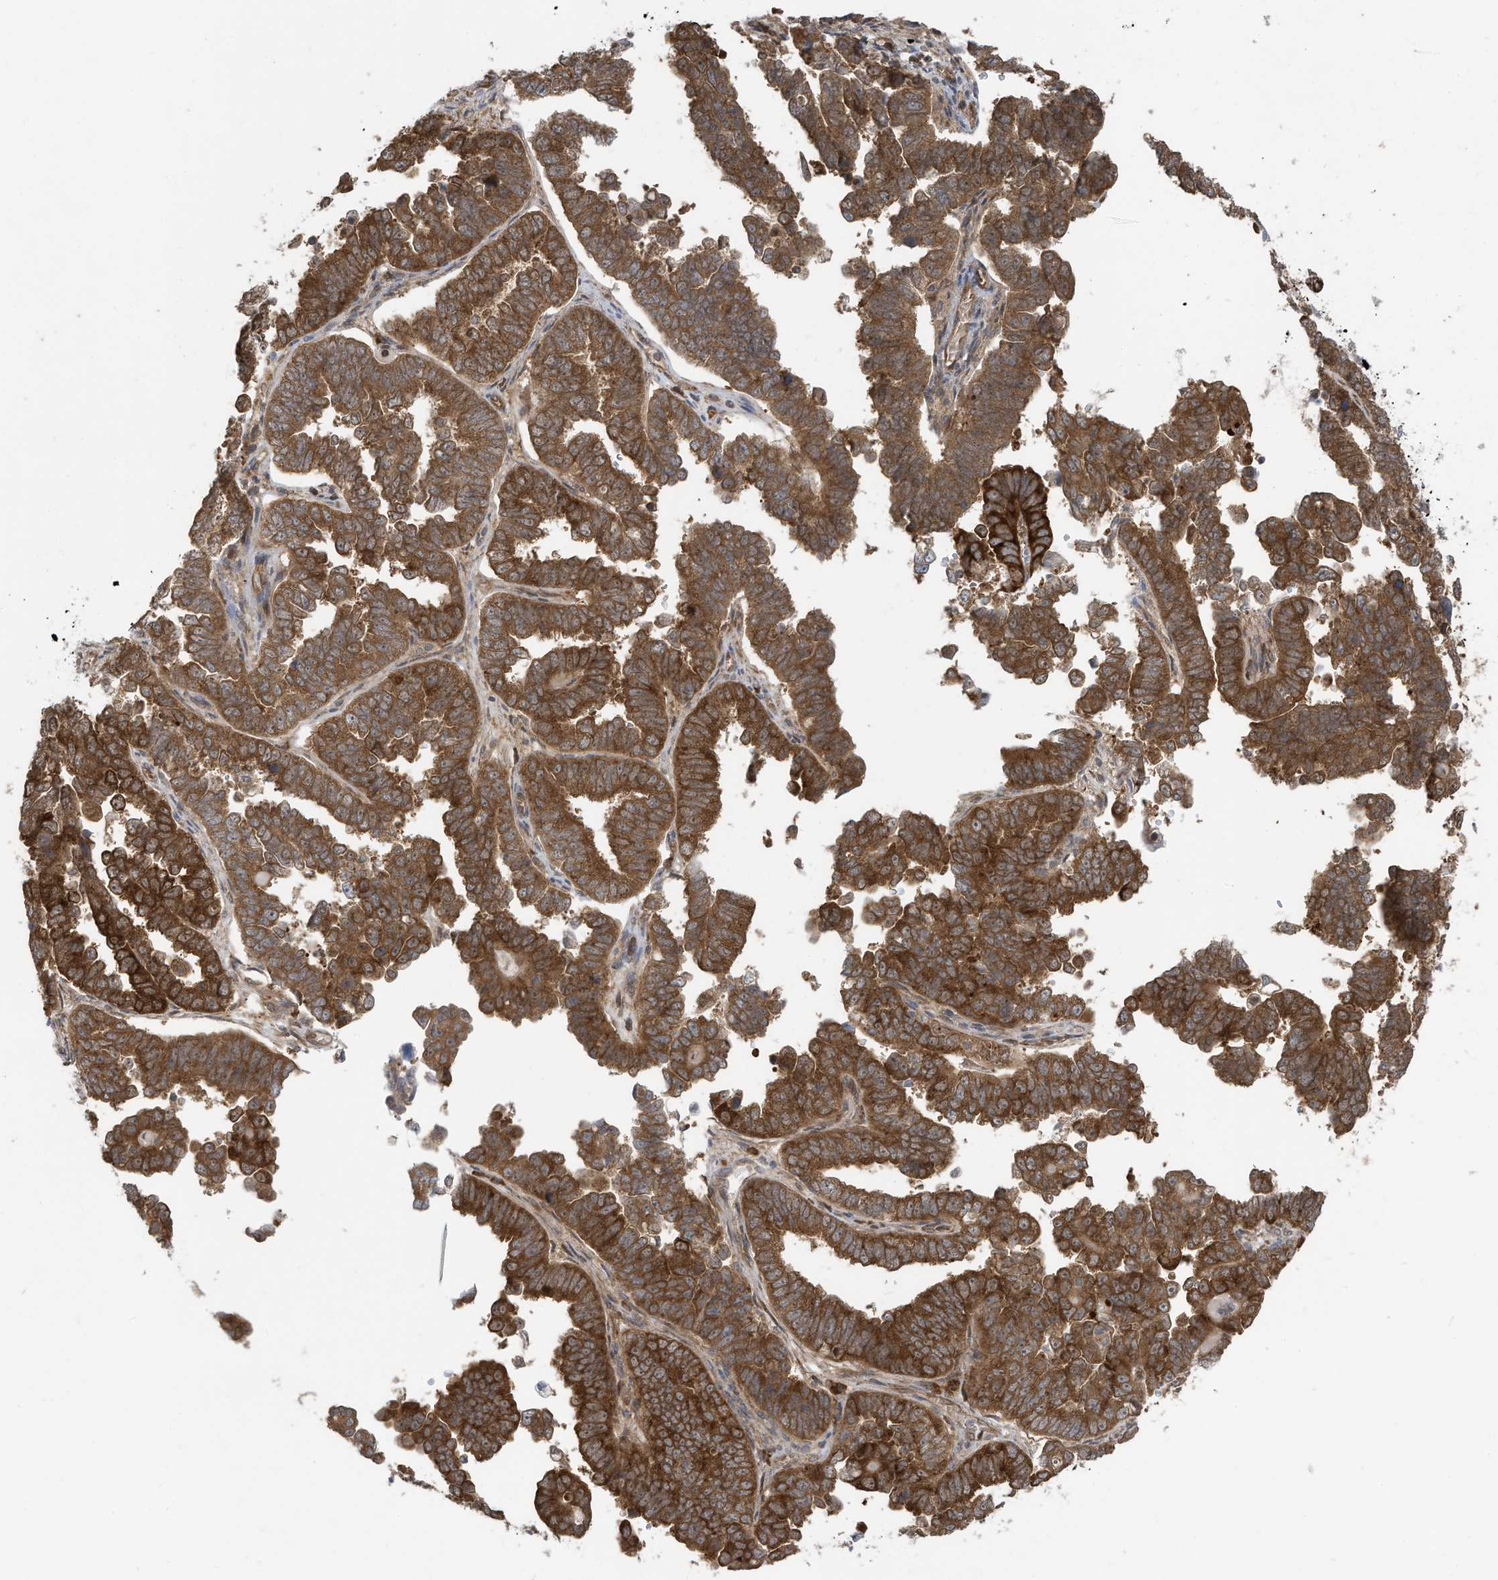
{"staining": {"intensity": "strong", "quantity": ">75%", "location": "cytoplasmic/membranous"}, "tissue": "endometrial cancer", "cell_type": "Tumor cells", "image_type": "cancer", "snomed": [{"axis": "morphology", "description": "Adenocarcinoma, NOS"}, {"axis": "topography", "description": "Endometrium"}], "caption": "A brown stain shows strong cytoplasmic/membranous expression of a protein in endometrial cancer (adenocarcinoma) tumor cells. The staining is performed using DAB (3,3'-diaminobenzidine) brown chromogen to label protein expression. The nuclei are counter-stained blue using hematoxylin.", "gene": "USE1", "patient": {"sex": "female", "age": 75}}